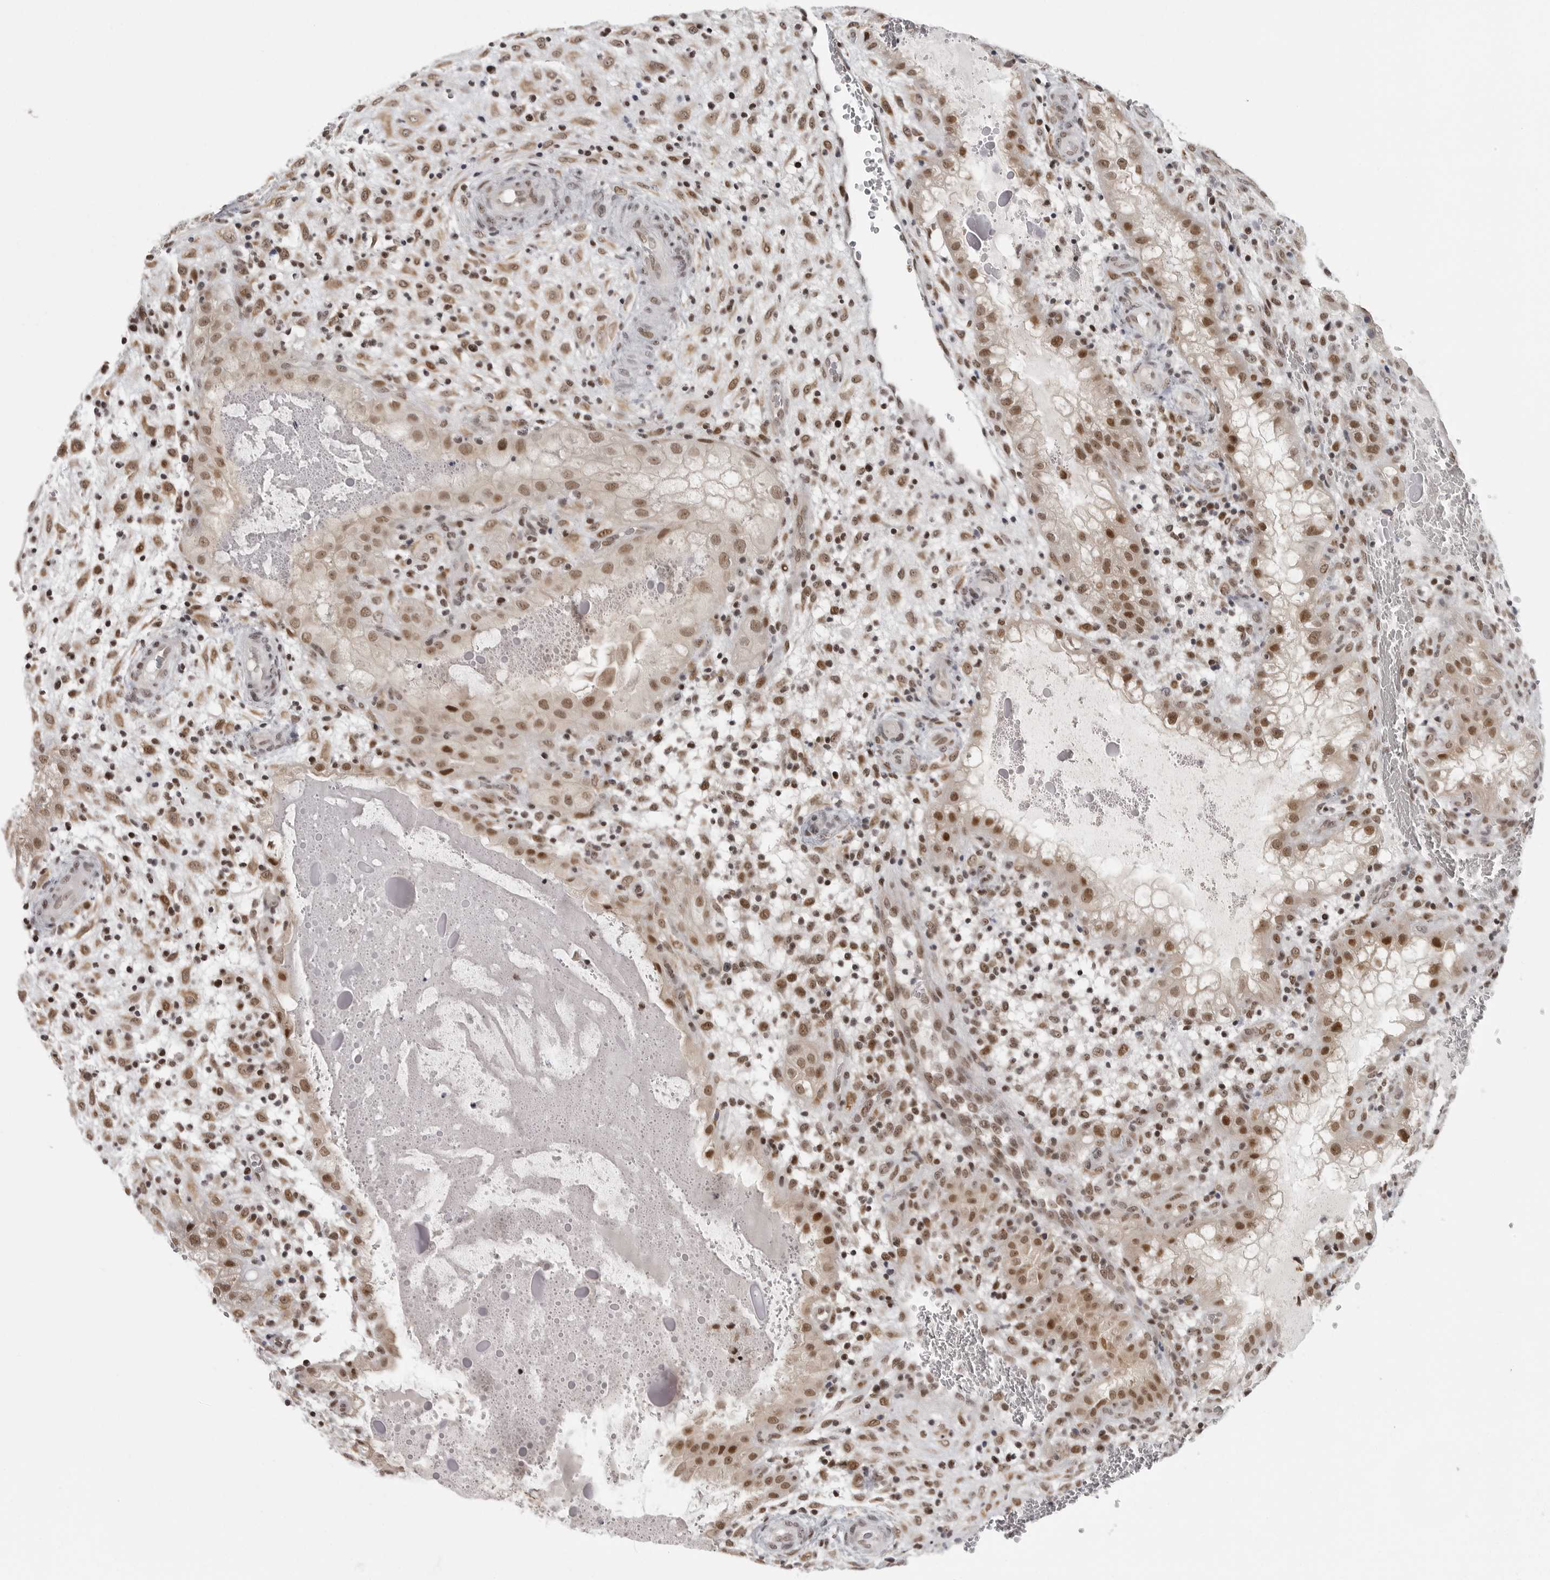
{"staining": {"intensity": "strong", "quantity": ">75%", "location": "cytoplasmic/membranous,nuclear"}, "tissue": "placenta", "cell_type": "Decidual cells", "image_type": "normal", "snomed": [{"axis": "morphology", "description": "Normal tissue, NOS"}, {"axis": "topography", "description": "Placenta"}], "caption": "Strong cytoplasmic/membranous,nuclear expression for a protein is seen in about >75% of decidual cells of benign placenta using immunohistochemistry.", "gene": "PRDM10", "patient": {"sex": "female", "age": 35}}